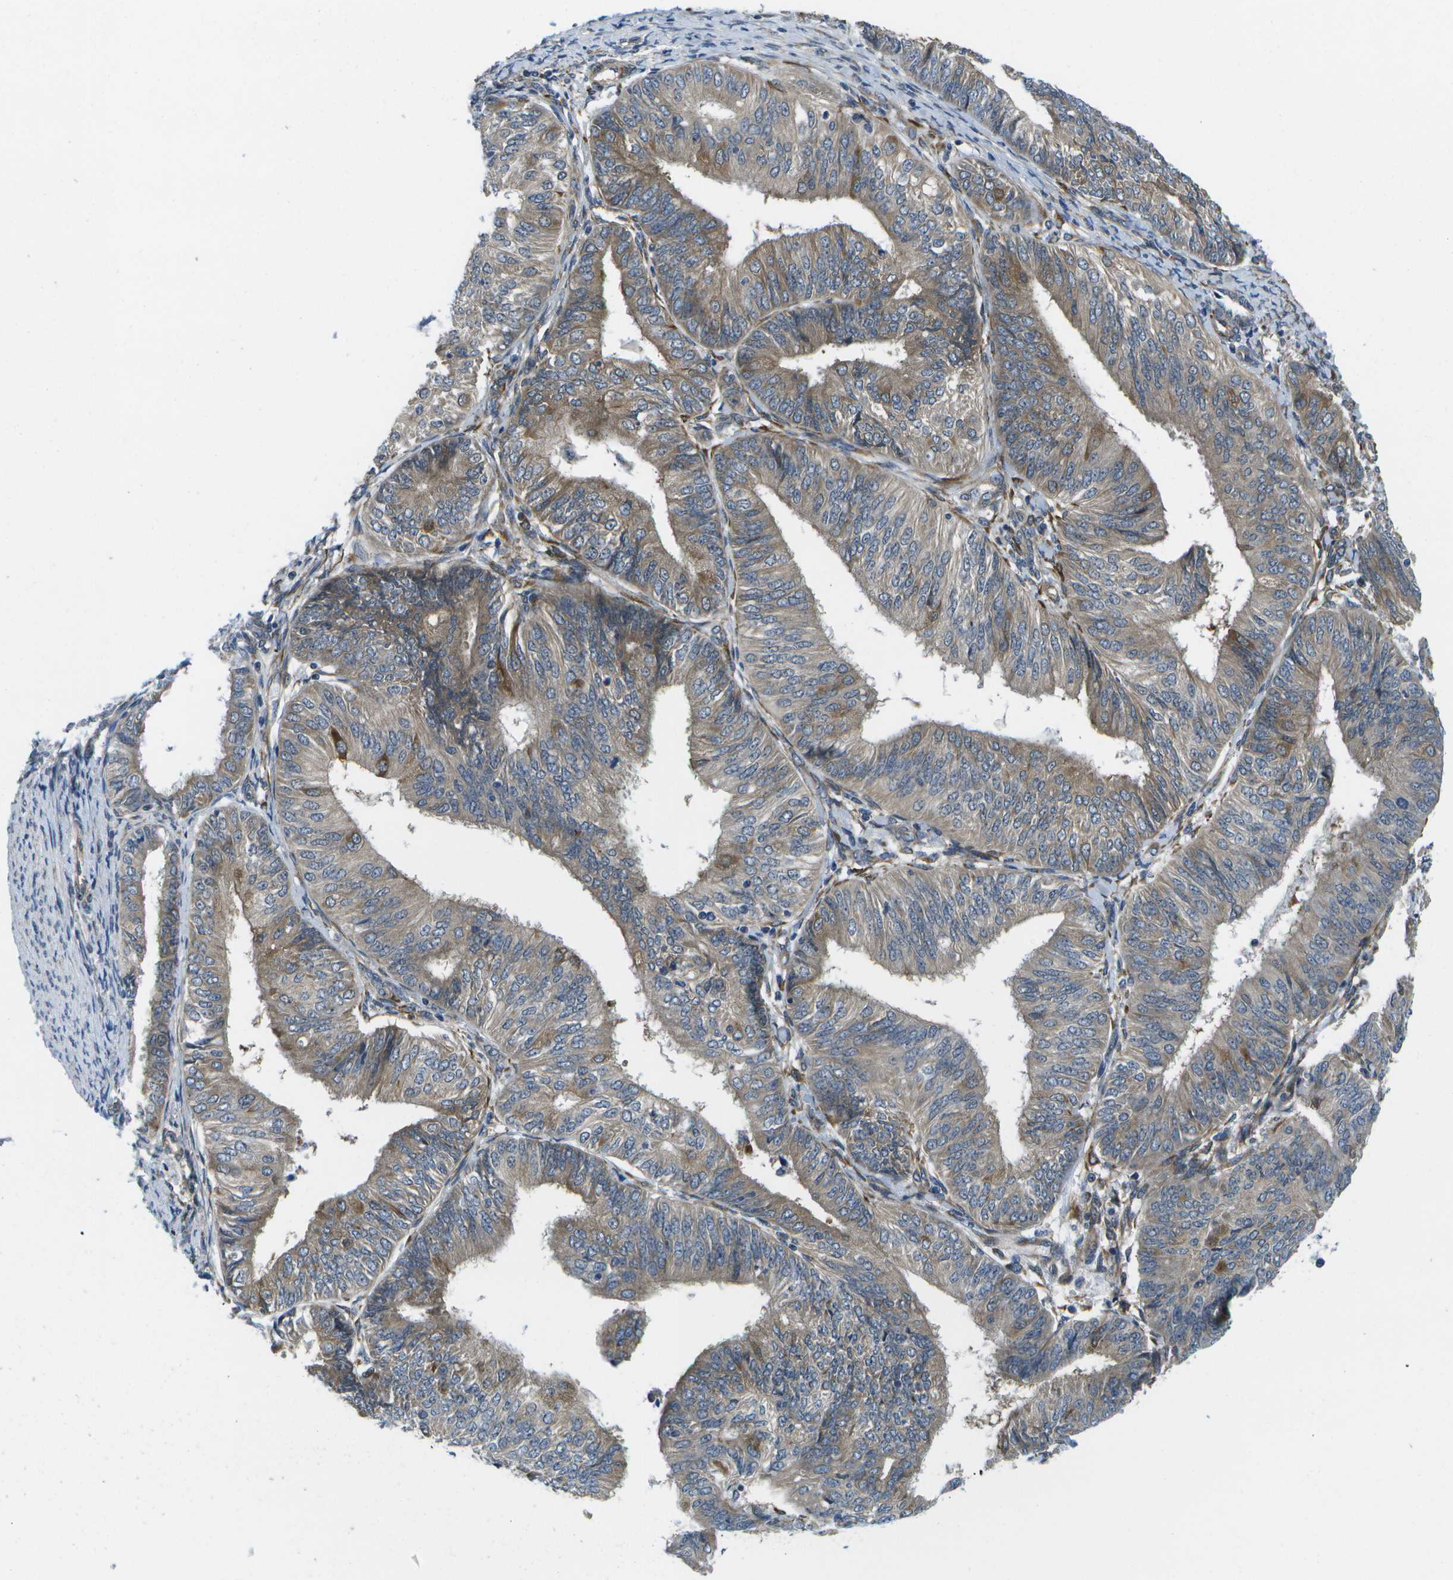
{"staining": {"intensity": "weak", "quantity": "25%-75%", "location": "cytoplasmic/membranous"}, "tissue": "endometrial cancer", "cell_type": "Tumor cells", "image_type": "cancer", "snomed": [{"axis": "morphology", "description": "Adenocarcinoma, NOS"}, {"axis": "topography", "description": "Endometrium"}], "caption": "High-magnification brightfield microscopy of endometrial cancer stained with DAB (3,3'-diaminobenzidine) (brown) and counterstained with hematoxylin (blue). tumor cells exhibit weak cytoplasmic/membranous positivity is identified in approximately25%-75% of cells.", "gene": "P3H1", "patient": {"sex": "female", "age": 58}}